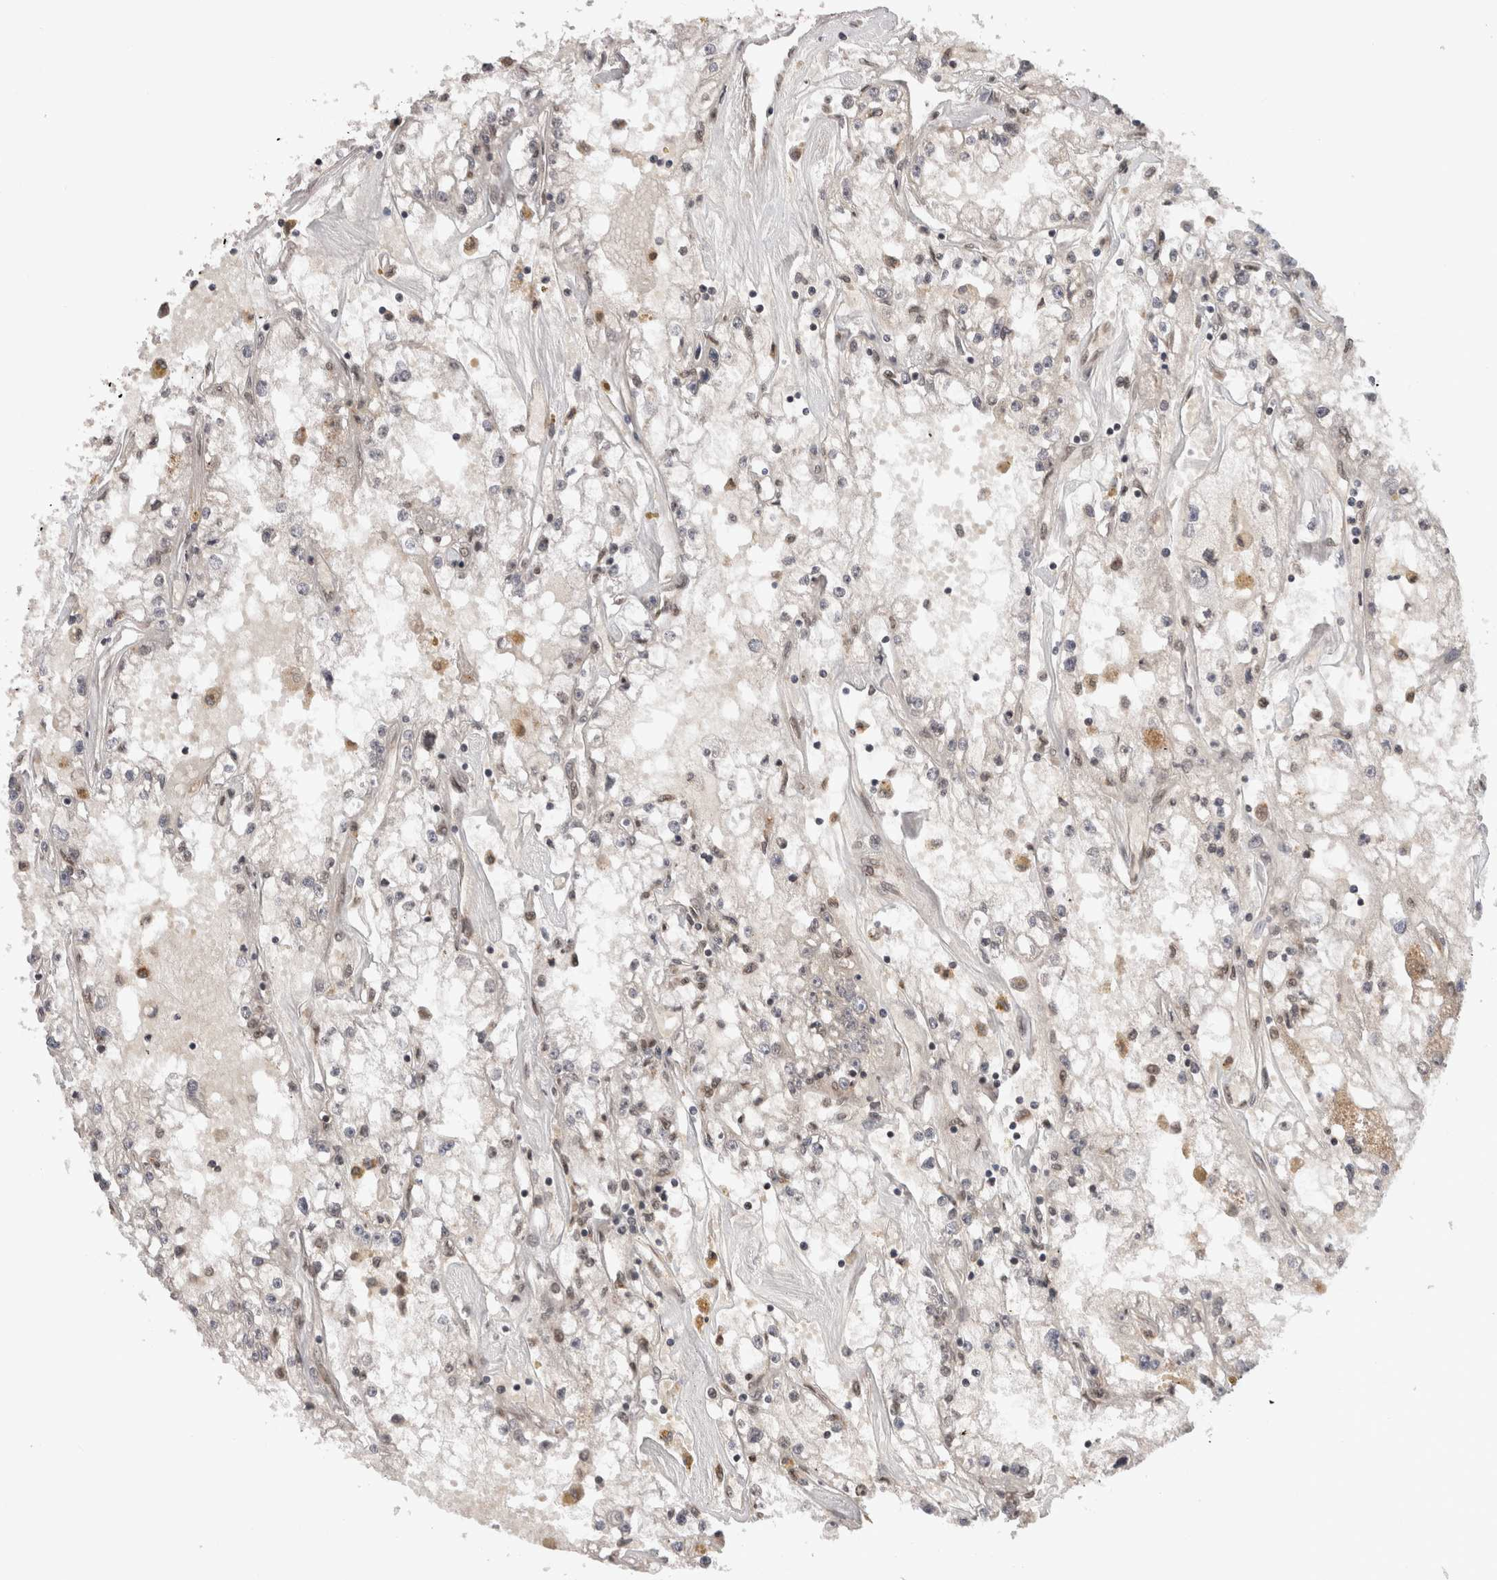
{"staining": {"intensity": "negative", "quantity": "none", "location": "none"}, "tissue": "renal cancer", "cell_type": "Tumor cells", "image_type": "cancer", "snomed": [{"axis": "morphology", "description": "Adenocarcinoma, NOS"}, {"axis": "topography", "description": "Kidney"}], "caption": "There is no significant expression in tumor cells of adenocarcinoma (renal).", "gene": "TMEM65", "patient": {"sex": "male", "age": 56}}